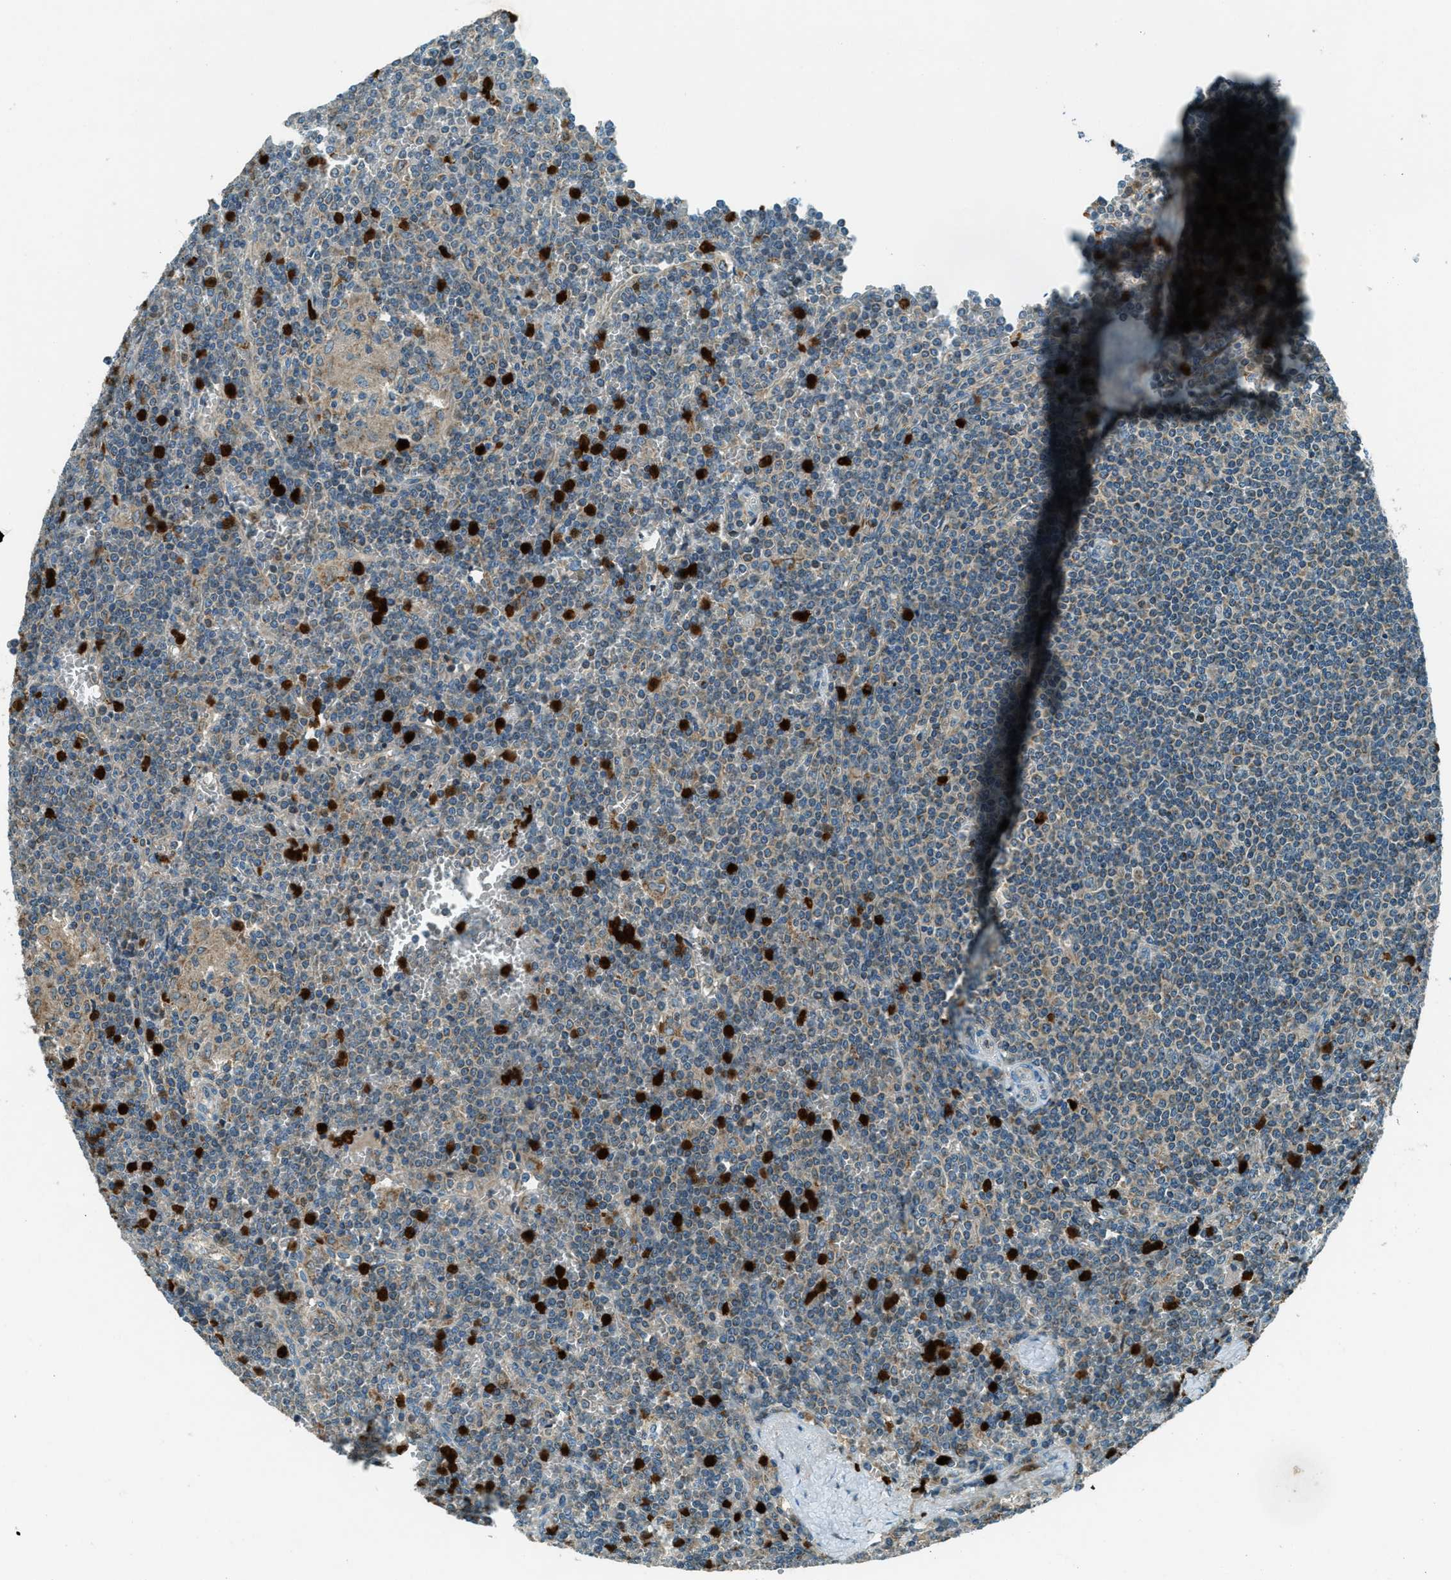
{"staining": {"intensity": "weak", "quantity": "25%-75%", "location": "cytoplasmic/membranous"}, "tissue": "lymphoma", "cell_type": "Tumor cells", "image_type": "cancer", "snomed": [{"axis": "morphology", "description": "Malignant lymphoma, non-Hodgkin's type, Low grade"}, {"axis": "topography", "description": "Spleen"}], "caption": "Immunohistochemistry micrograph of lymphoma stained for a protein (brown), which shows low levels of weak cytoplasmic/membranous positivity in approximately 25%-75% of tumor cells.", "gene": "FAR1", "patient": {"sex": "female", "age": 19}}